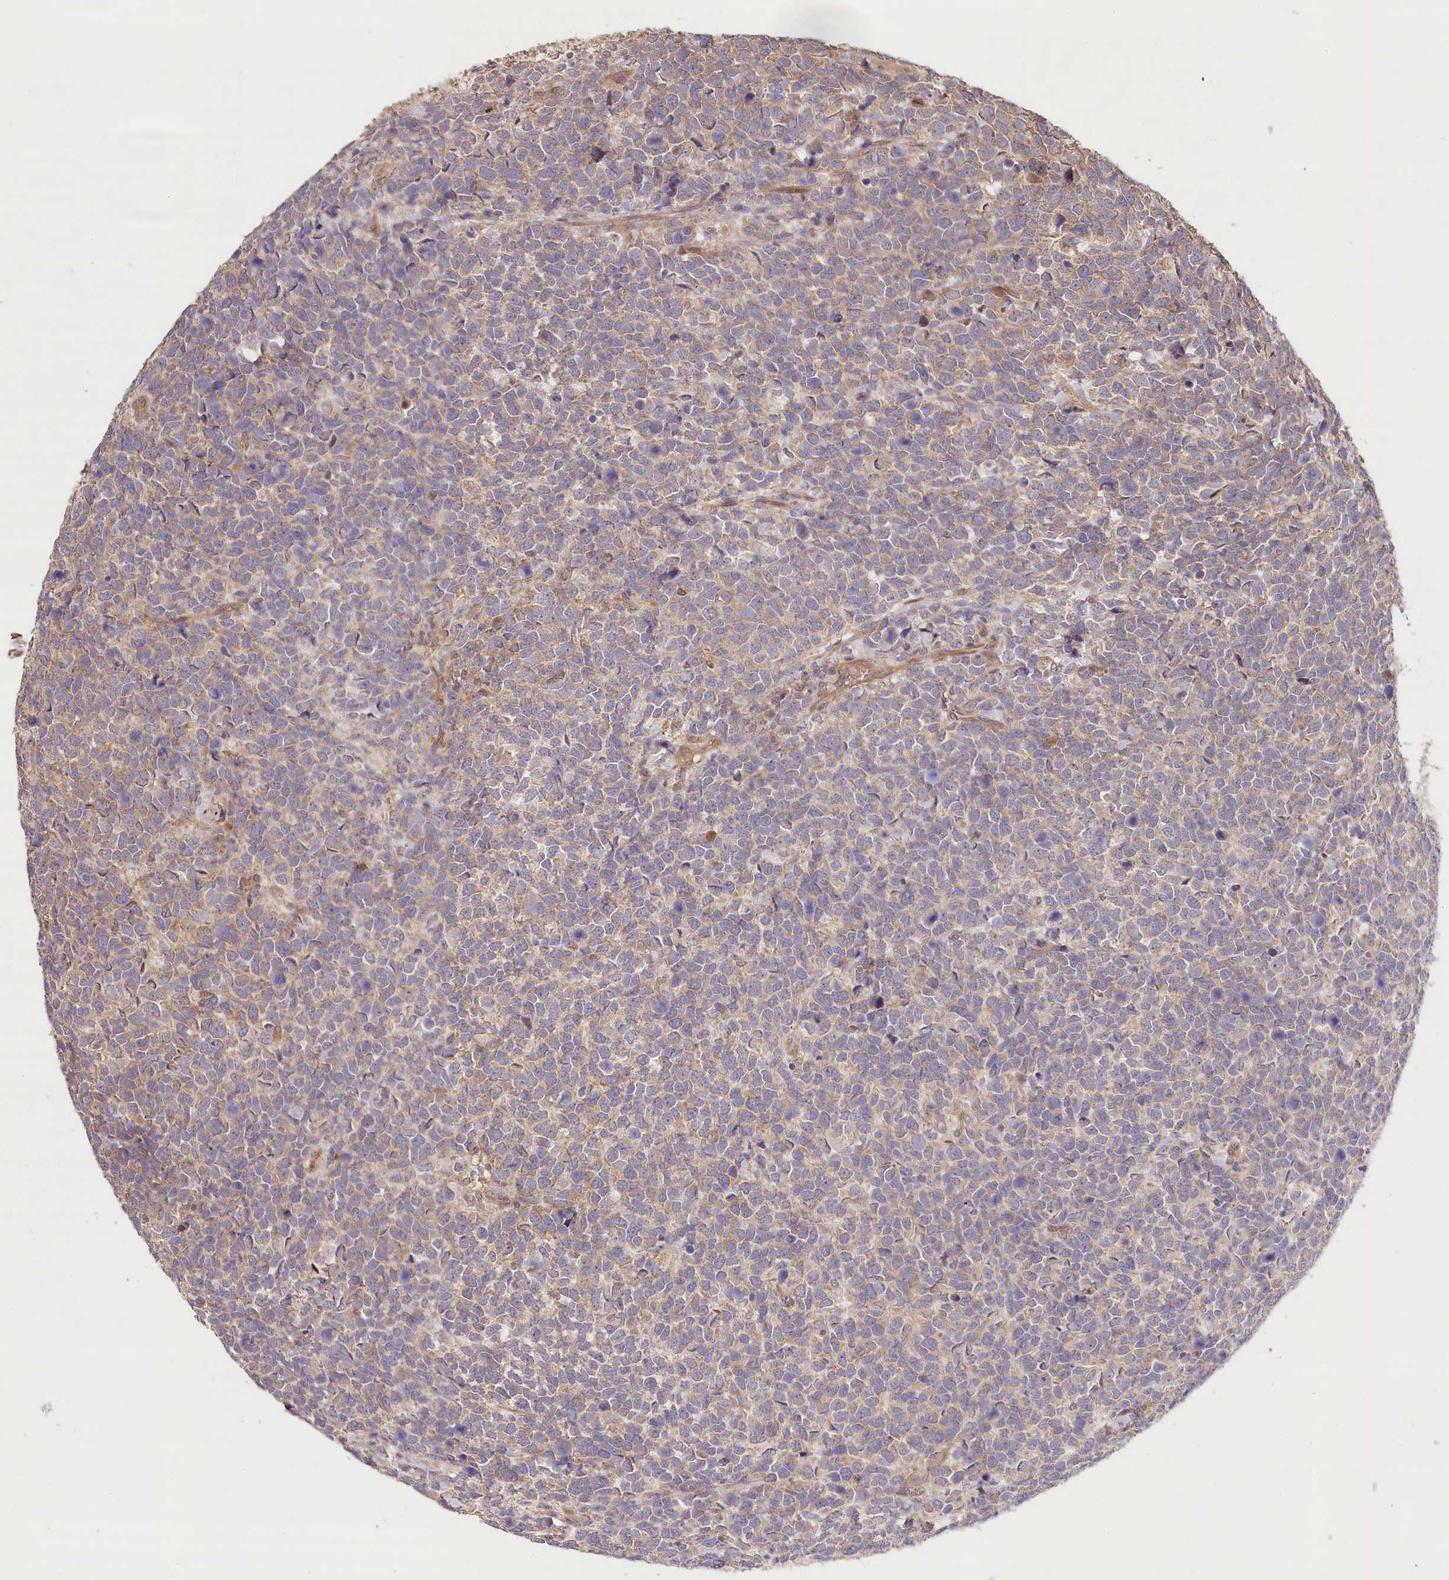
{"staining": {"intensity": "weak", "quantity": "<25%", "location": "cytoplasmic/membranous"}, "tissue": "urothelial cancer", "cell_type": "Tumor cells", "image_type": "cancer", "snomed": [{"axis": "morphology", "description": "Urothelial carcinoma, High grade"}, {"axis": "topography", "description": "Urinary bladder"}], "caption": "A photomicrograph of urothelial carcinoma (high-grade) stained for a protein reveals no brown staining in tumor cells.", "gene": "LSS", "patient": {"sex": "female", "age": 82}}